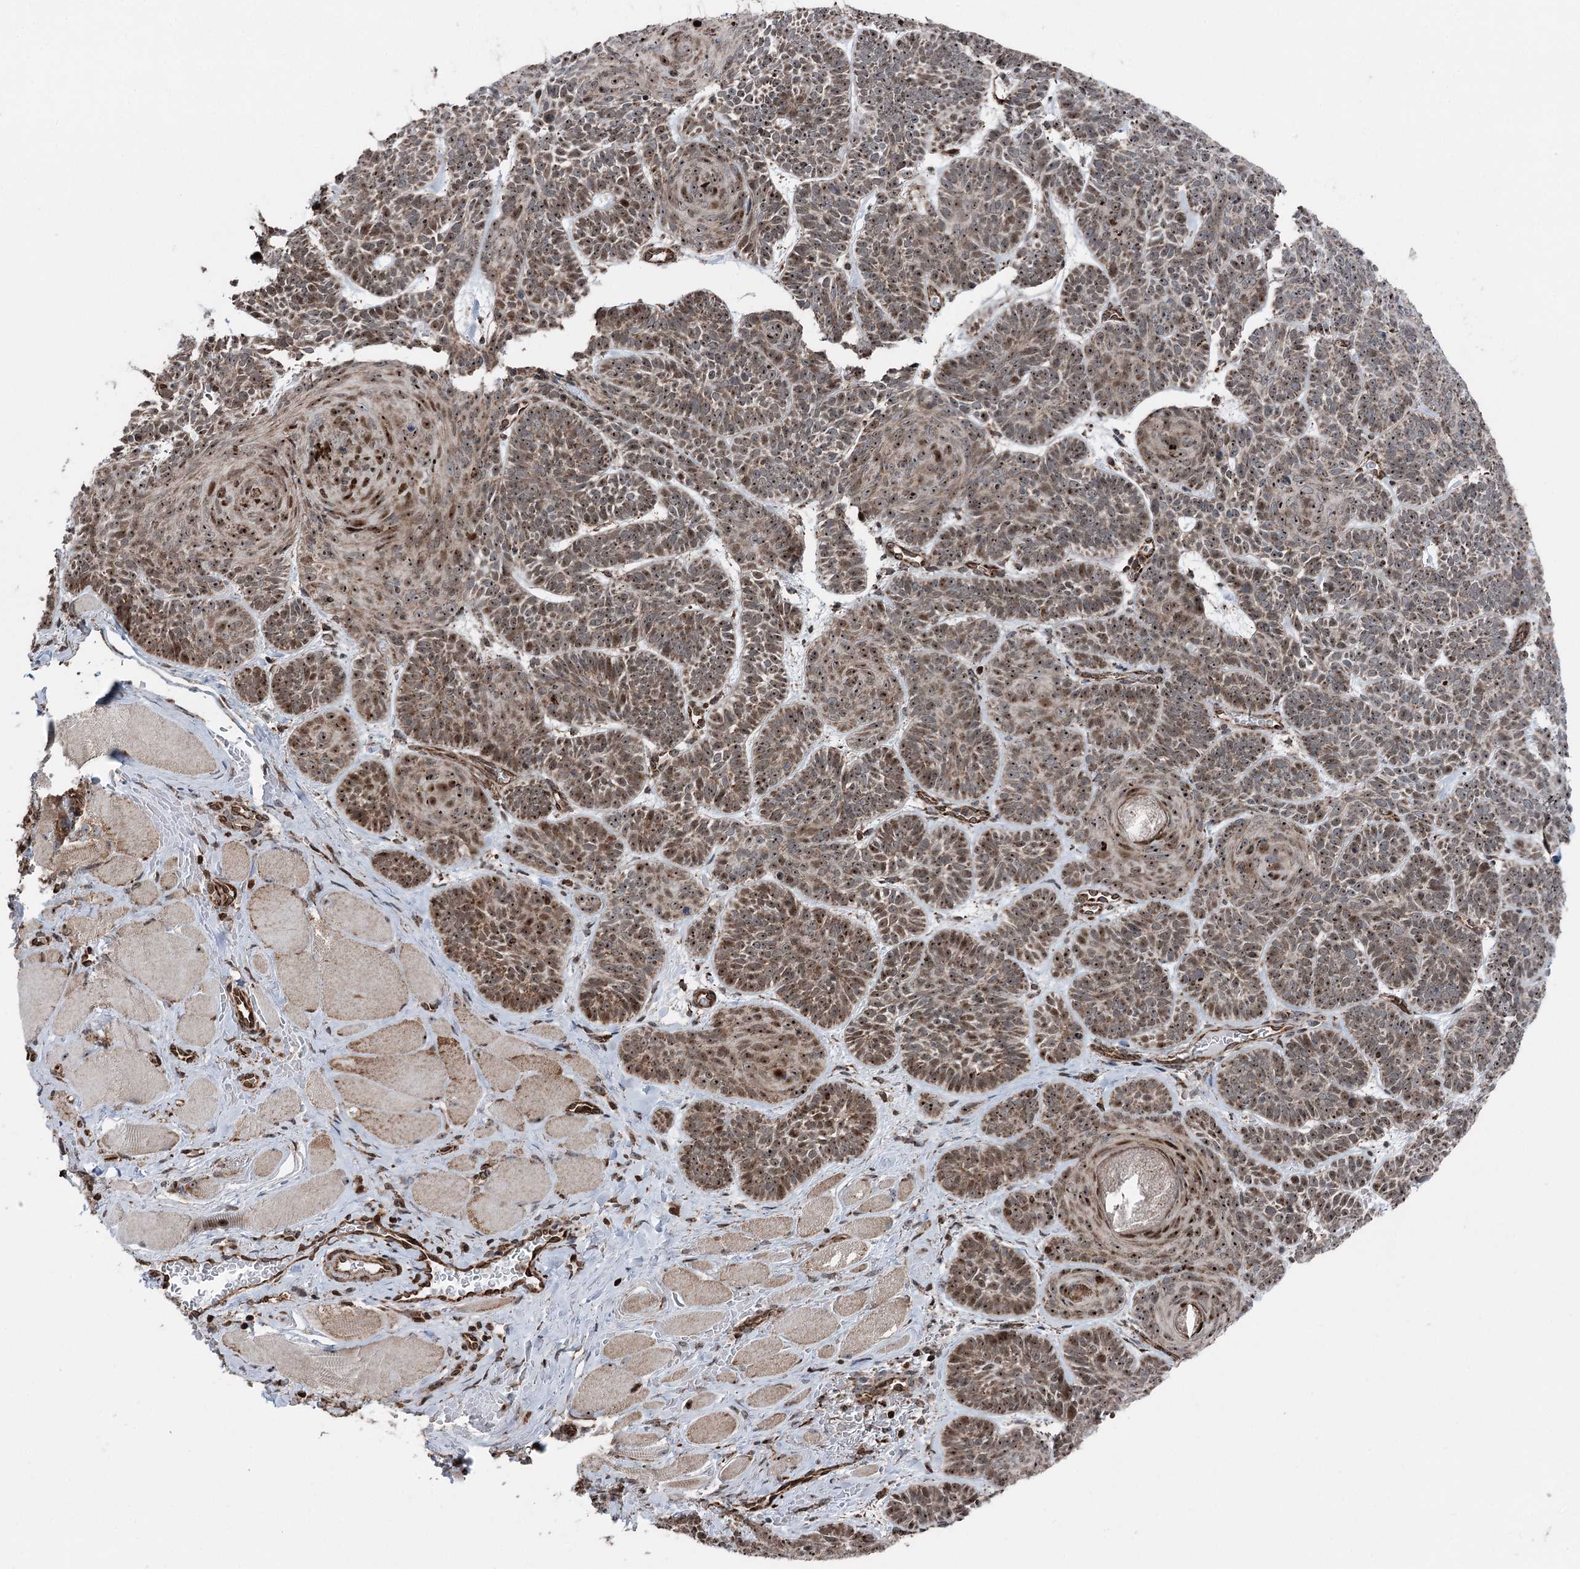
{"staining": {"intensity": "moderate", "quantity": ">75%", "location": "cytoplasmic/membranous,nuclear"}, "tissue": "skin cancer", "cell_type": "Tumor cells", "image_type": "cancer", "snomed": [{"axis": "morphology", "description": "Basal cell carcinoma"}, {"axis": "topography", "description": "Skin"}], "caption": "Immunohistochemistry of skin cancer (basal cell carcinoma) demonstrates medium levels of moderate cytoplasmic/membranous and nuclear staining in approximately >75% of tumor cells. (brown staining indicates protein expression, while blue staining denotes nuclei).", "gene": "STEEP1", "patient": {"sex": "male", "age": 85}}